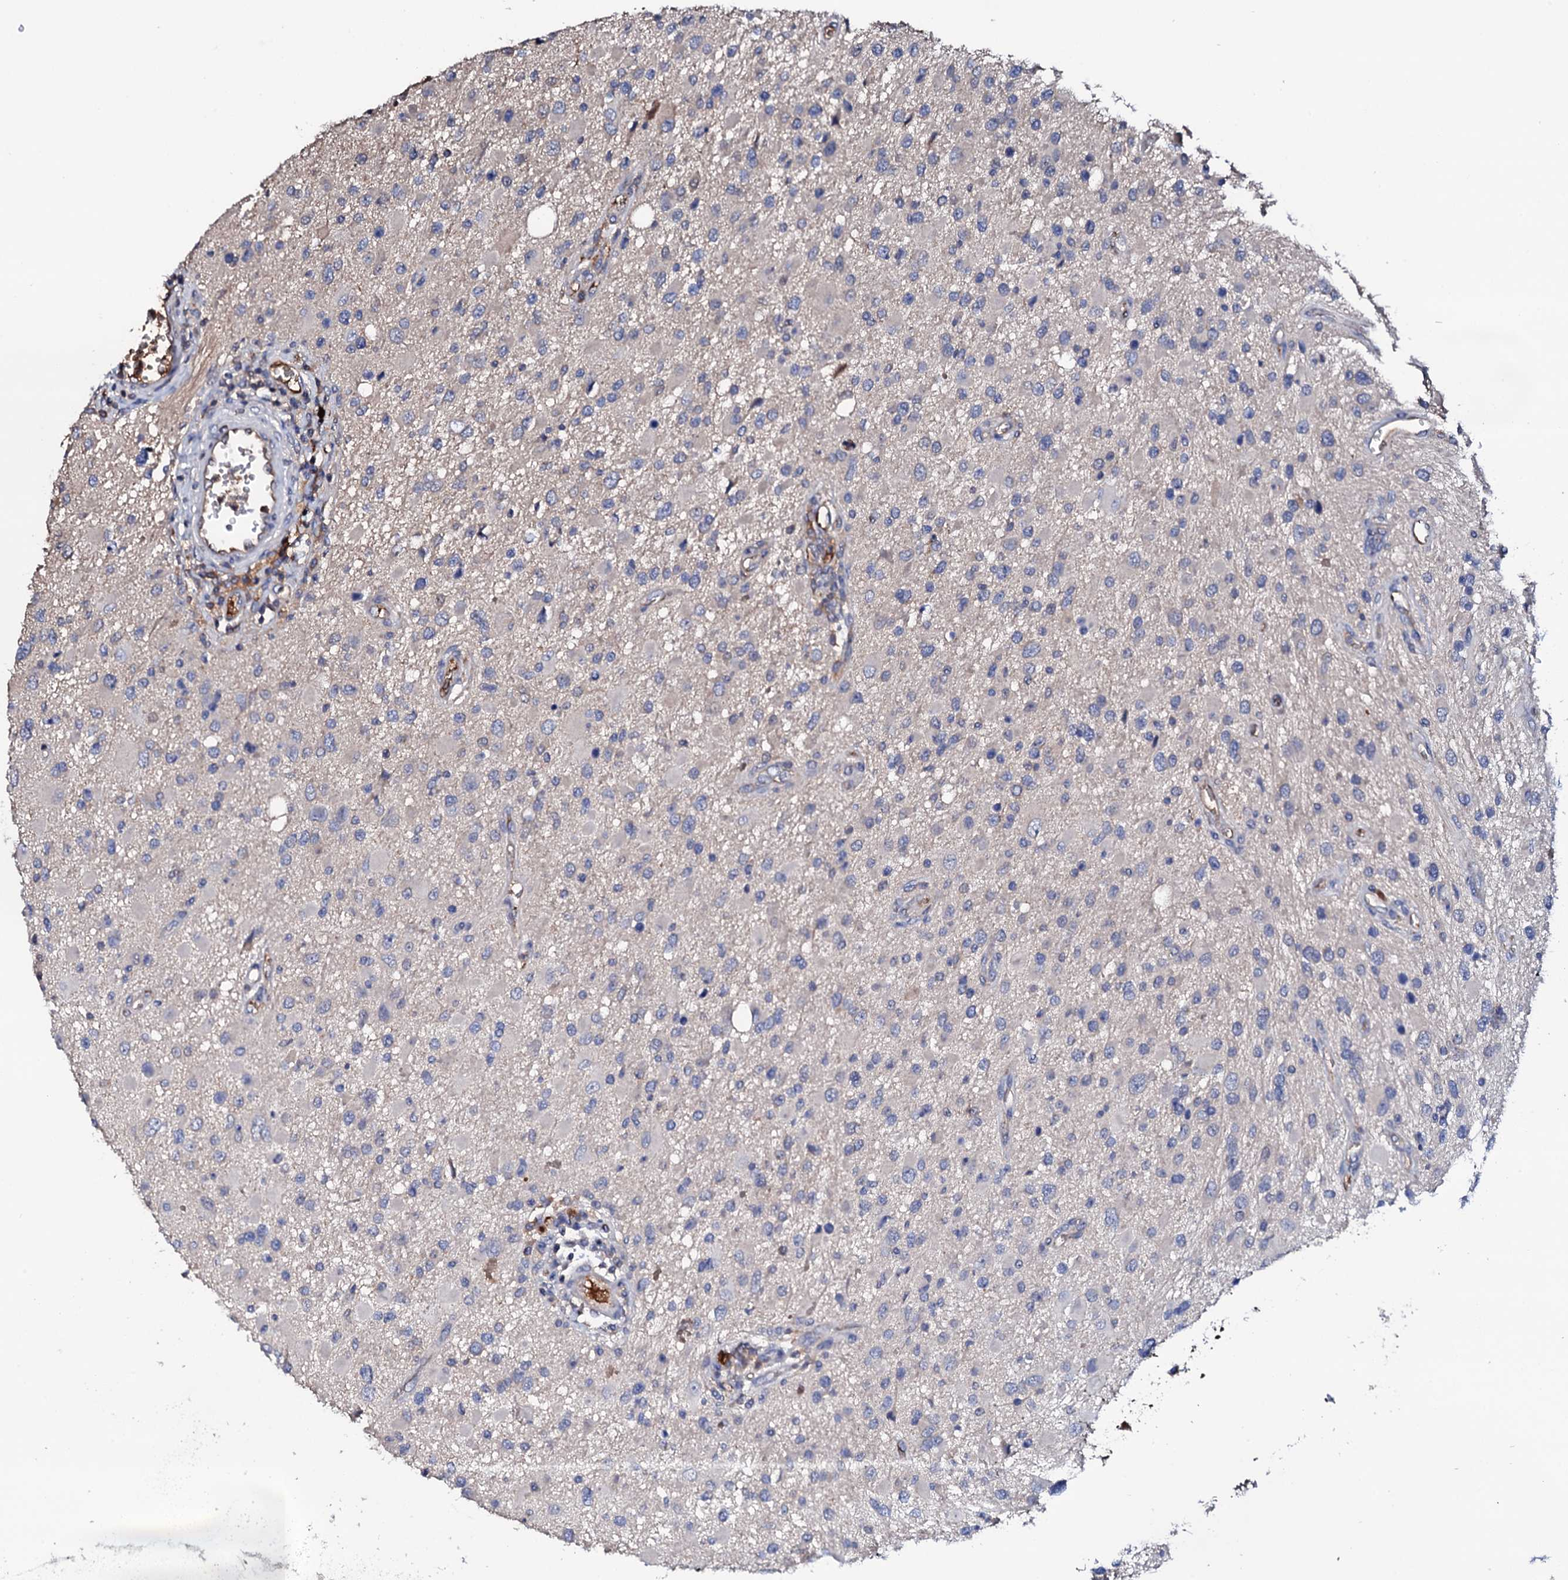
{"staining": {"intensity": "negative", "quantity": "none", "location": "none"}, "tissue": "glioma", "cell_type": "Tumor cells", "image_type": "cancer", "snomed": [{"axis": "morphology", "description": "Glioma, malignant, High grade"}, {"axis": "topography", "description": "Brain"}], "caption": "This is a micrograph of immunohistochemistry staining of glioma, which shows no staining in tumor cells.", "gene": "TCAF2", "patient": {"sex": "male", "age": 53}}